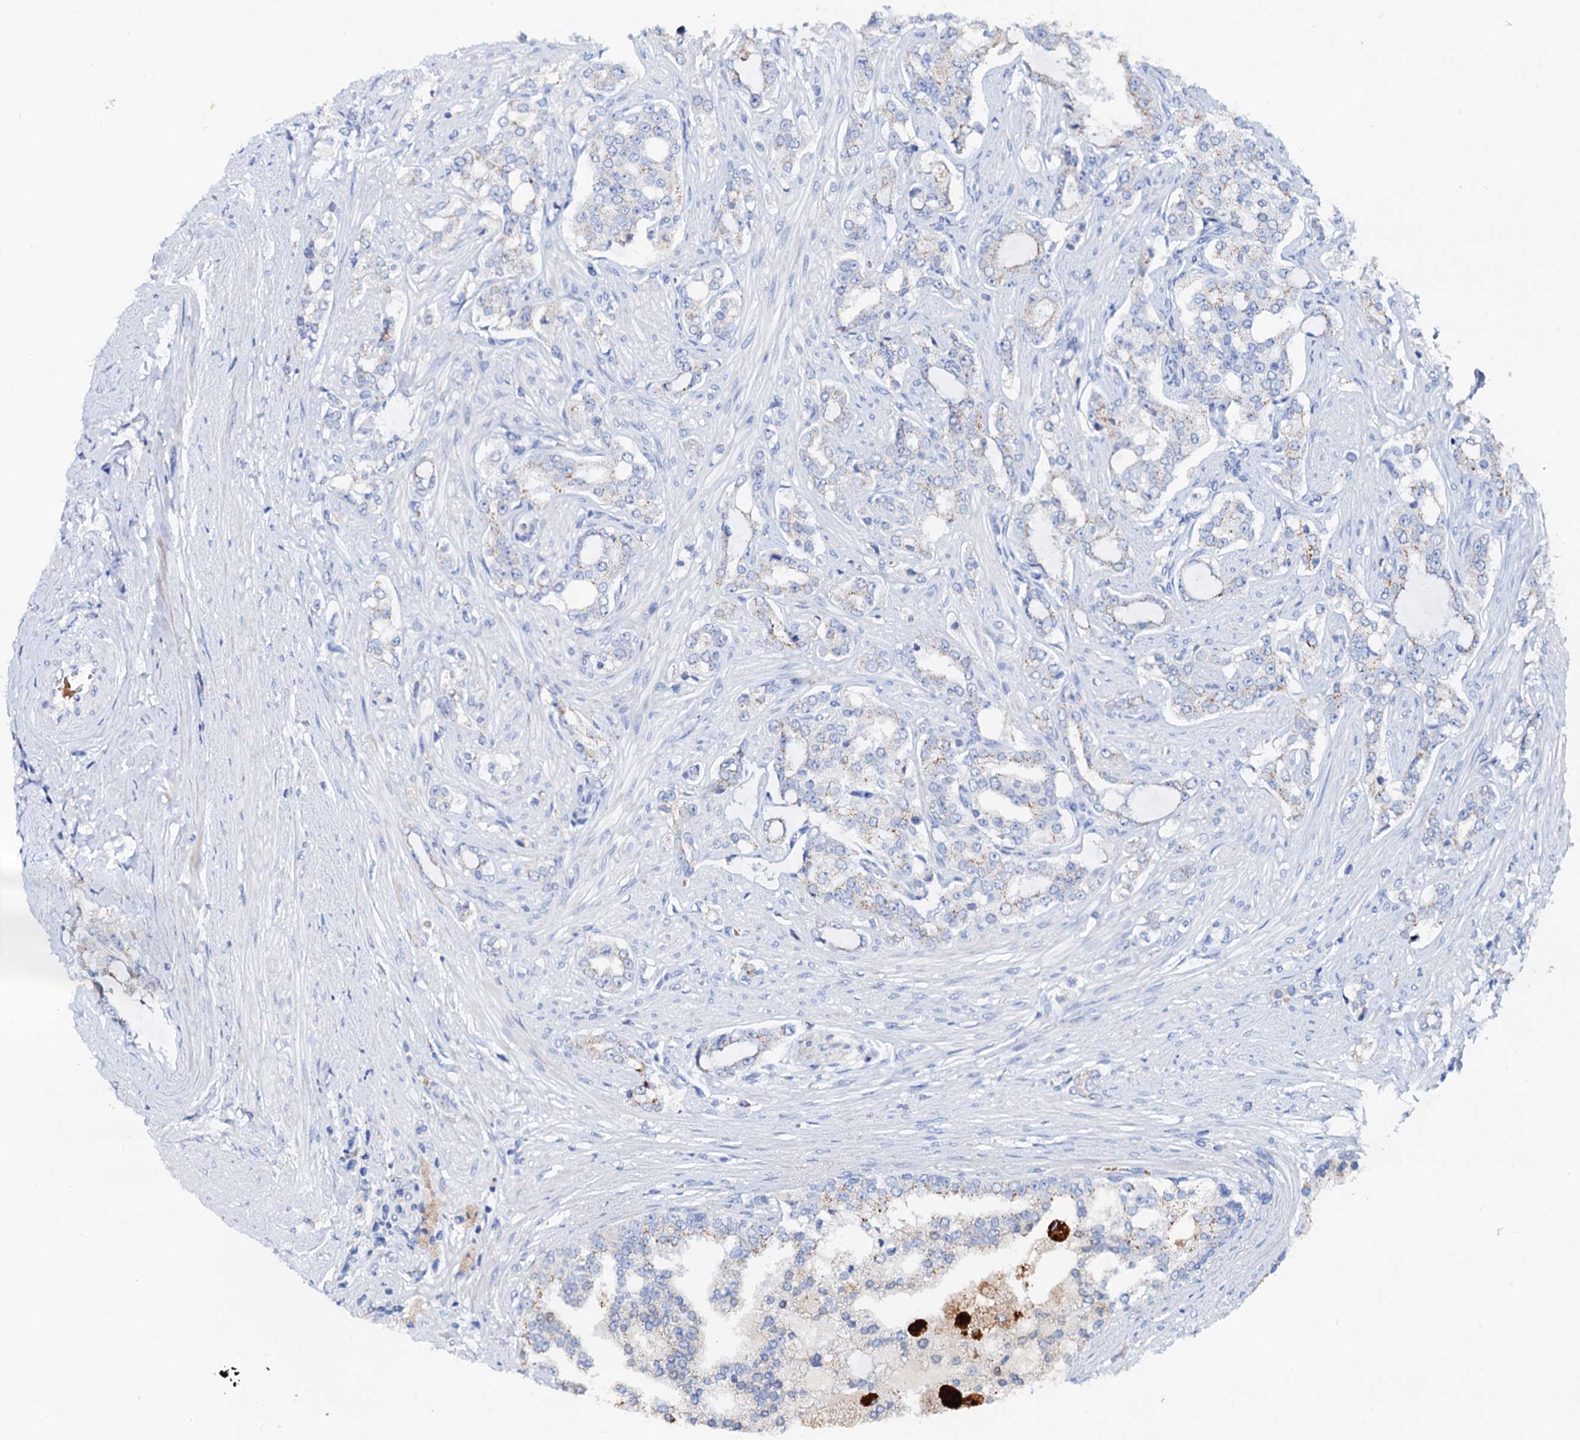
{"staining": {"intensity": "negative", "quantity": "none", "location": "none"}, "tissue": "prostate cancer", "cell_type": "Tumor cells", "image_type": "cancer", "snomed": [{"axis": "morphology", "description": "Adenocarcinoma, High grade"}, {"axis": "topography", "description": "Prostate"}], "caption": "Image shows no protein positivity in tumor cells of prostate adenocarcinoma (high-grade) tissue.", "gene": "SLC10A7", "patient": {"sex": "male", "age": 64}}